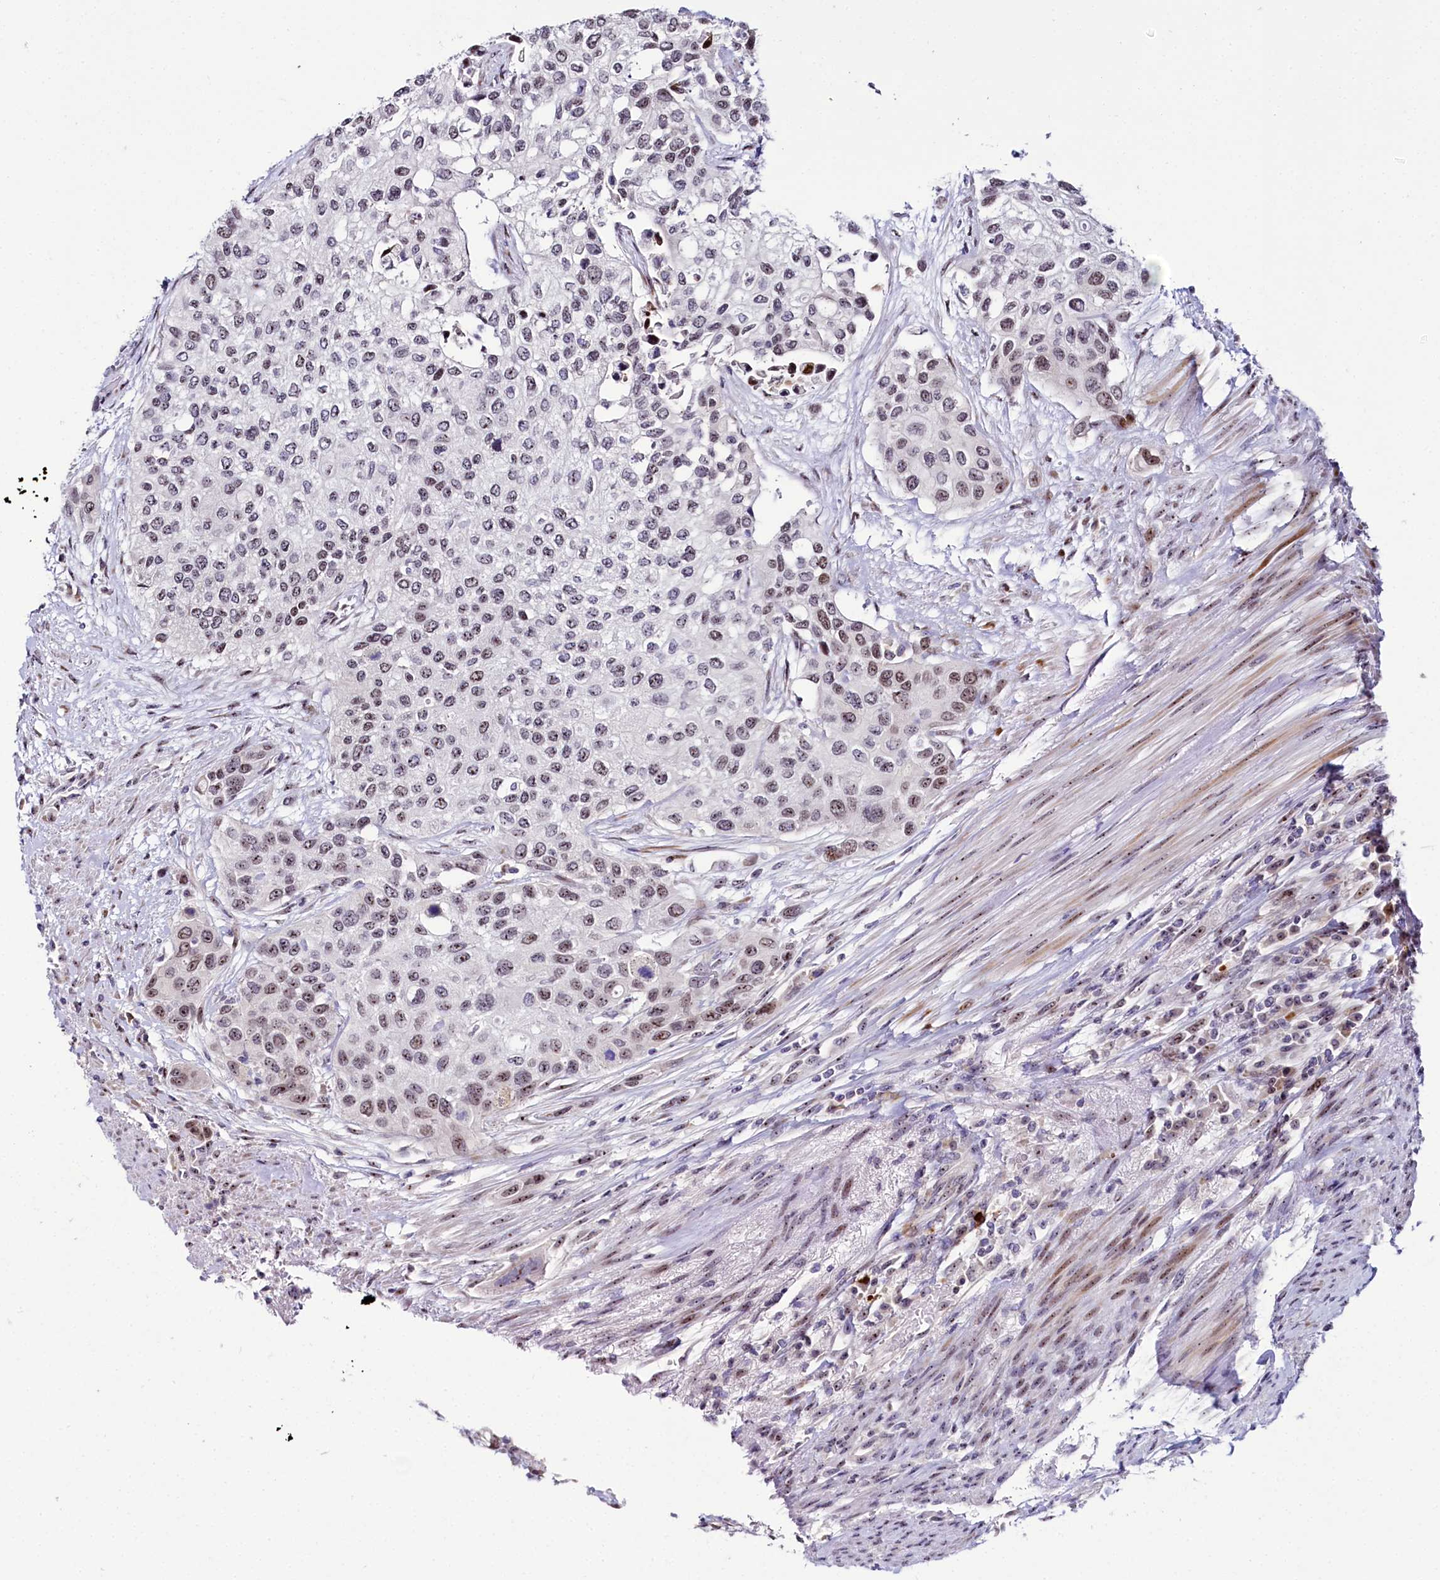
{"staining": {"intensity": "weak", "quantity": "25%-75%", "location": "nuclear"}, "tissue": "urothelial cancer", "cell_type": "Tumor cells", "image_type": "cancer", "snomed": [{"axis": "morphology", "description": "Normal tissue, NOS"}, {"axis": "morphology", "description": "Urothelial carcinoma, High grade"}, {"axis": "topography", "description": "Vascular tissue"}, {"axis": "topography", "description": "Urinary bladder"}], "caption": "Tumor cells display weak nuclear positivity in approximately 25%-75% of cells in high-grade urothelial carcinoma.", "gene": "TCOF1", "patient": {"sex": "female", "age": 56}}